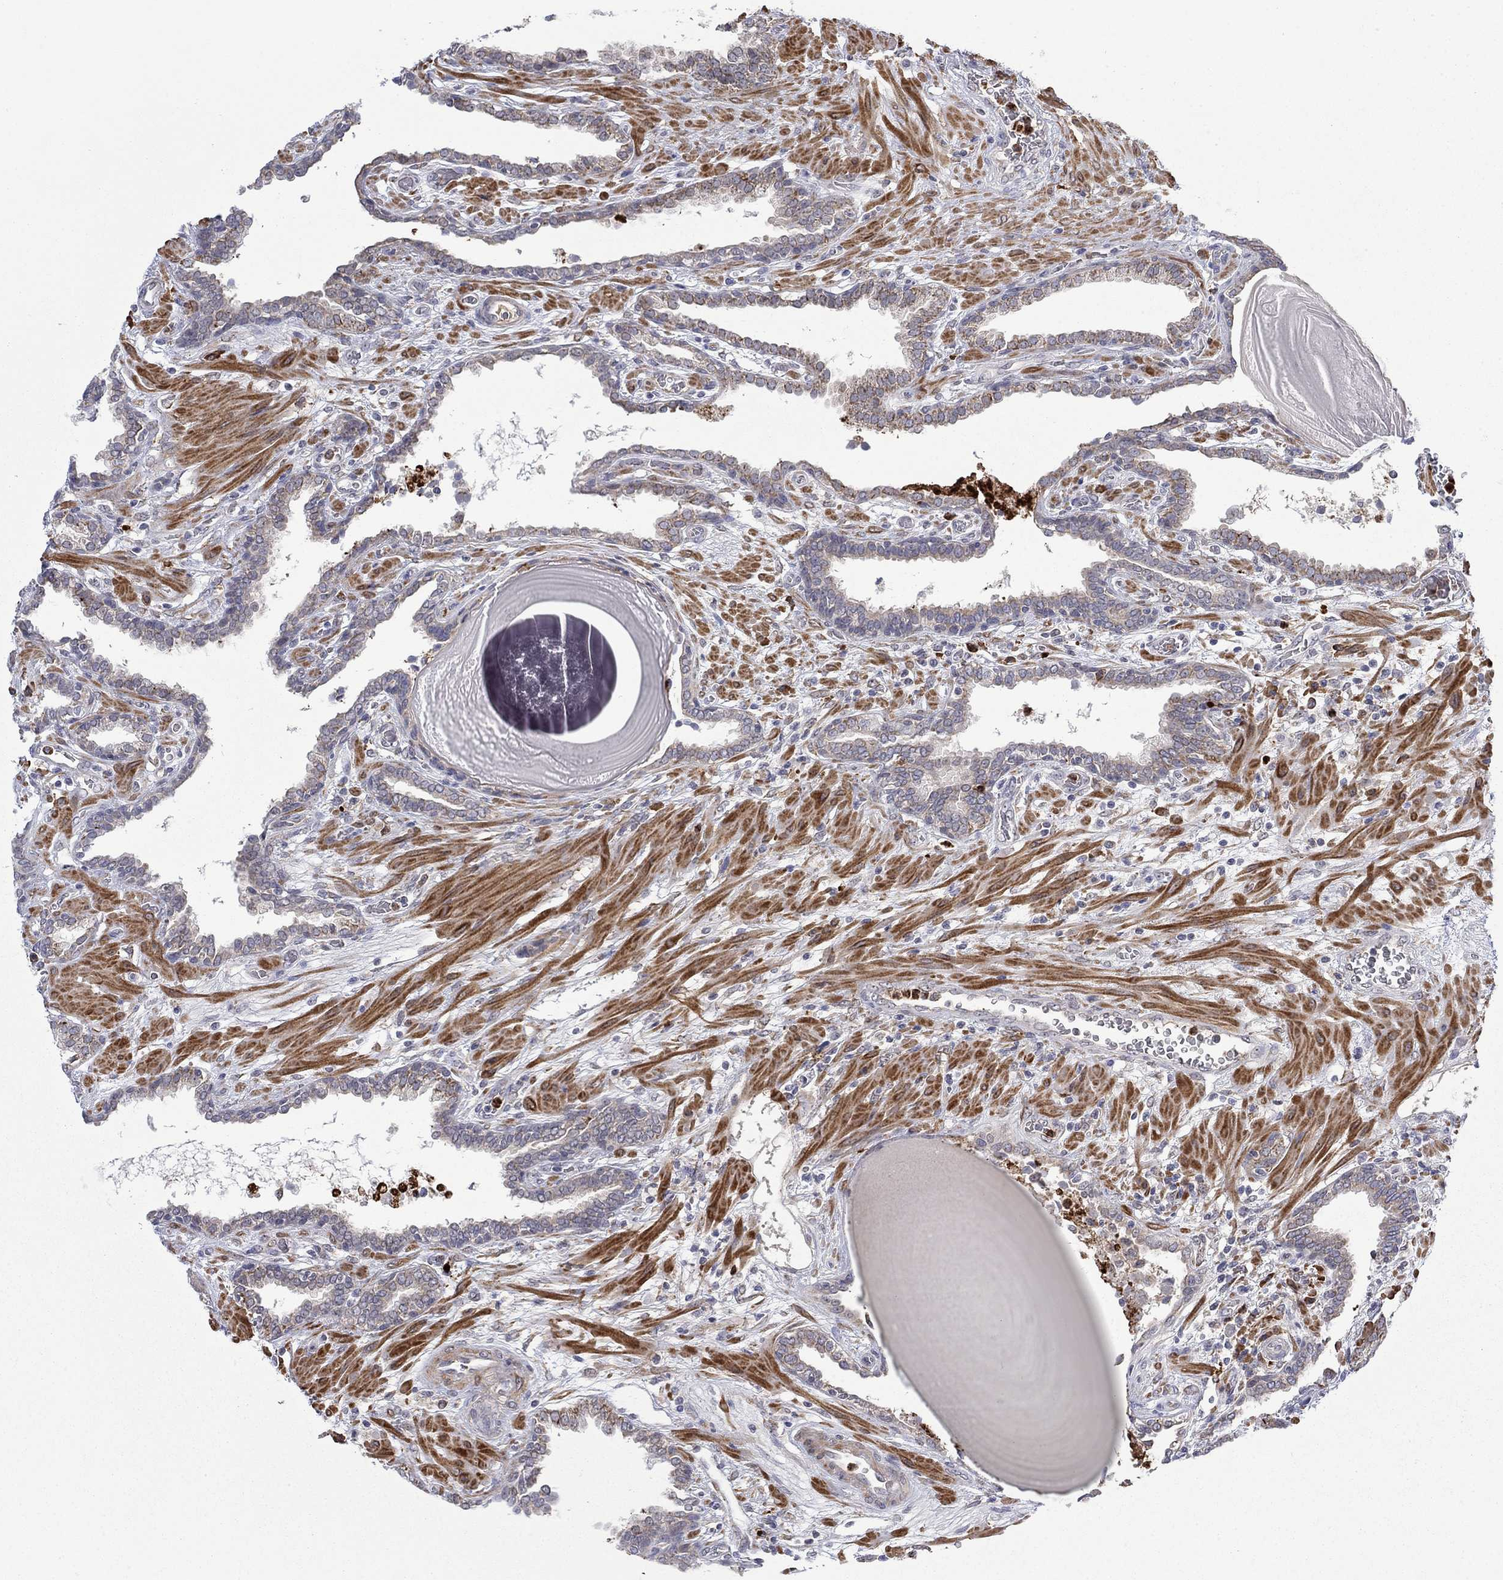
{"staining": {"intensity": "negative", "quantity": "none", "location": "none"}, "tissue": "prostate cancer", "cell_type": "Tumor cells", "image_type": "cancer", "snomed": [{"axis": "morphology", "description": "Adenocarcinoma, Low grade"}, {"axis": "topography", "description": "Prostate"}], "caption": "Tumor cells show no significant protein expression in prostate cancer.", "gene": "MTRFR", "patient": {"sex": "male", "age": 69}}